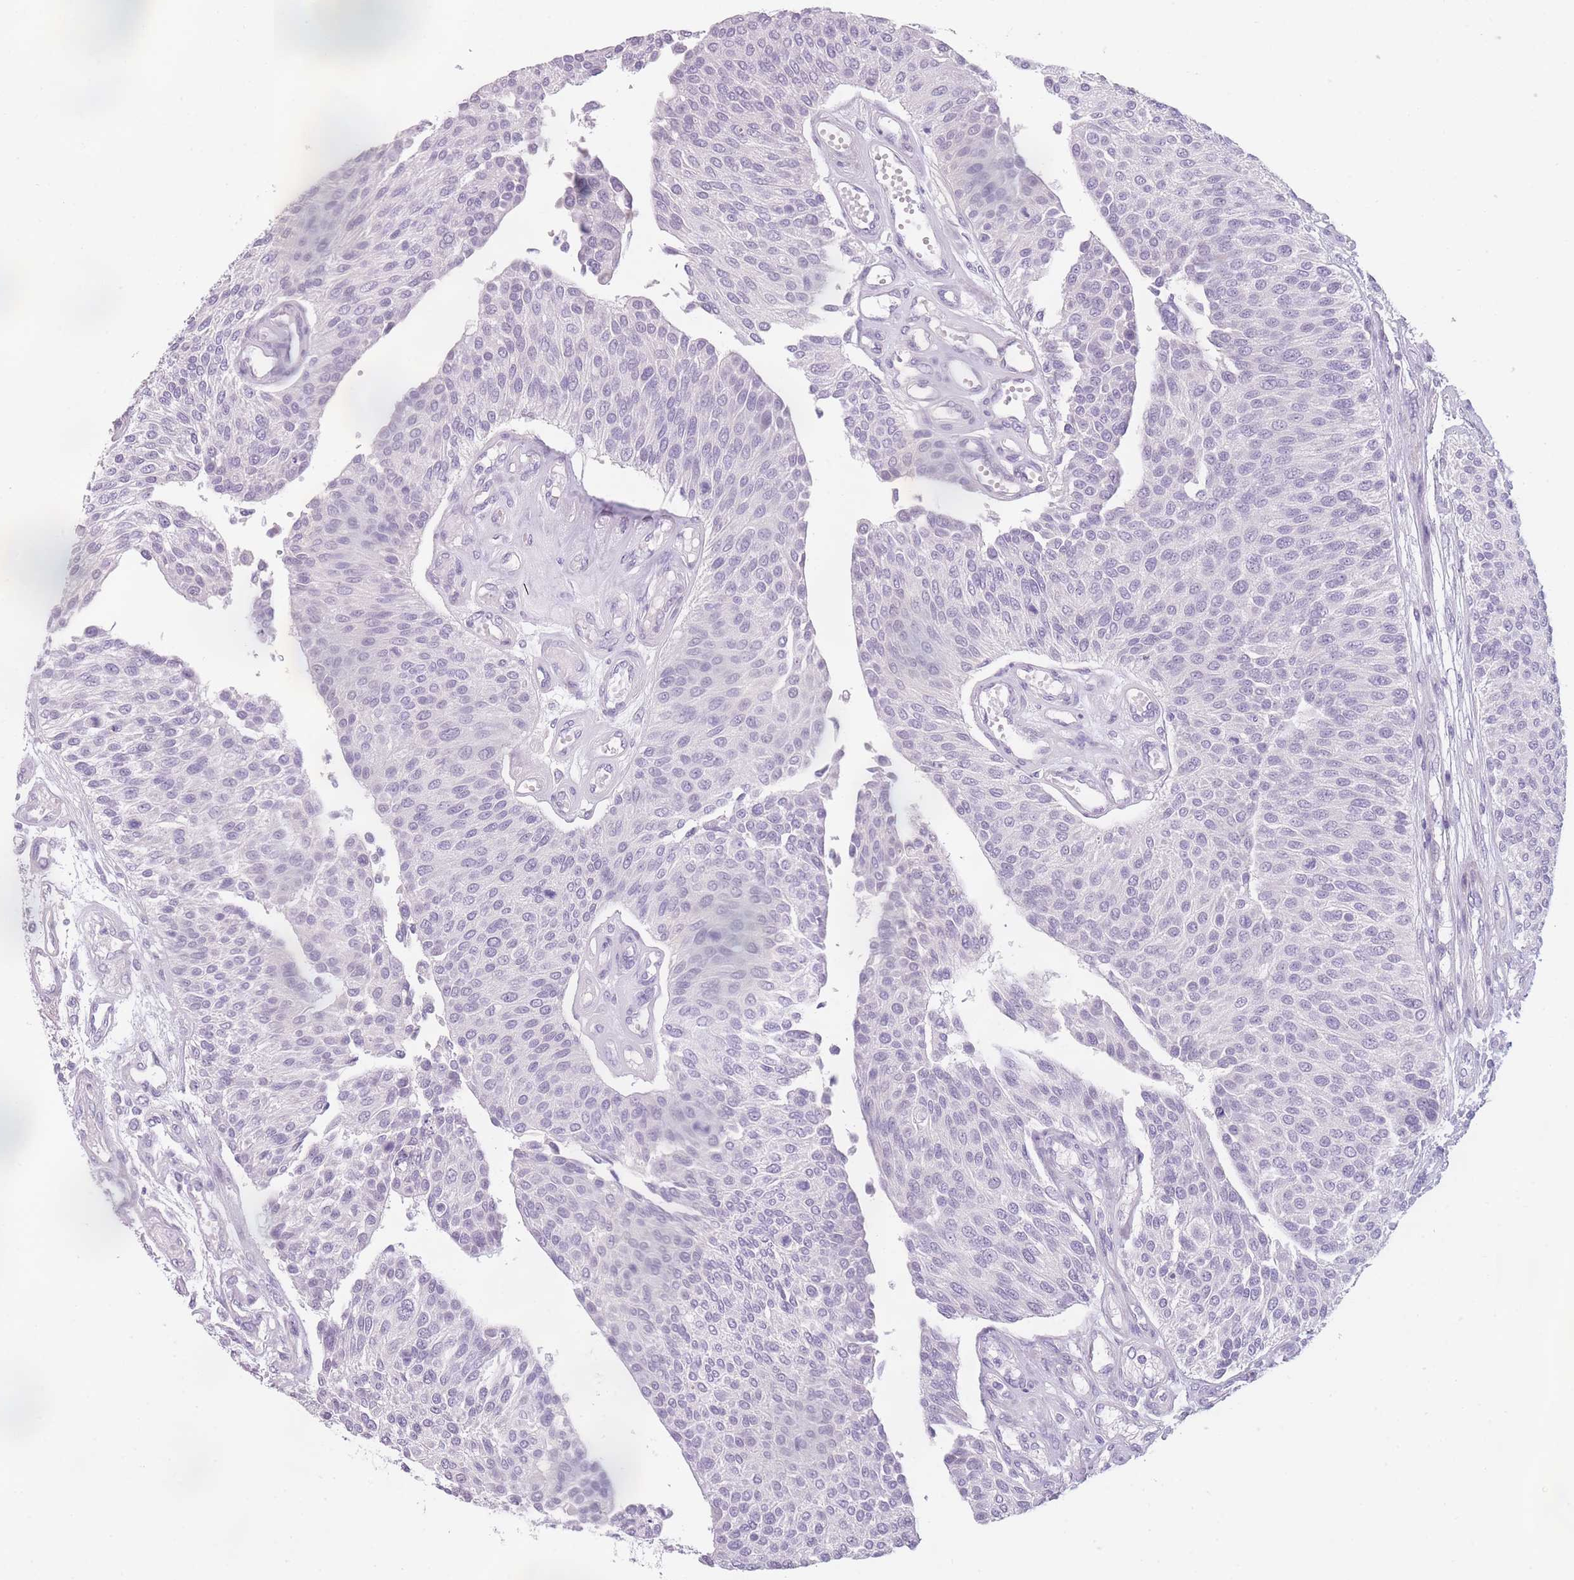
{"staining": {"intensity": "negative", "quantity": "none", "location": "none"}, "tissue": "urothelial cancer", "cell_type": "Tumor cells", "image_type": "cancer", "snomed": [{"axis": "morphology", "description": "Urothelial carcinoma, NOS"}, {"axis": "topography", "description": "Urinary bladder"}], "caption": "Image shows no protein positivity in tumor cells of transitional cell carcinoma tissue.", "gene": "TMEM236", "patient": {"sex": "male", "age": 55}}